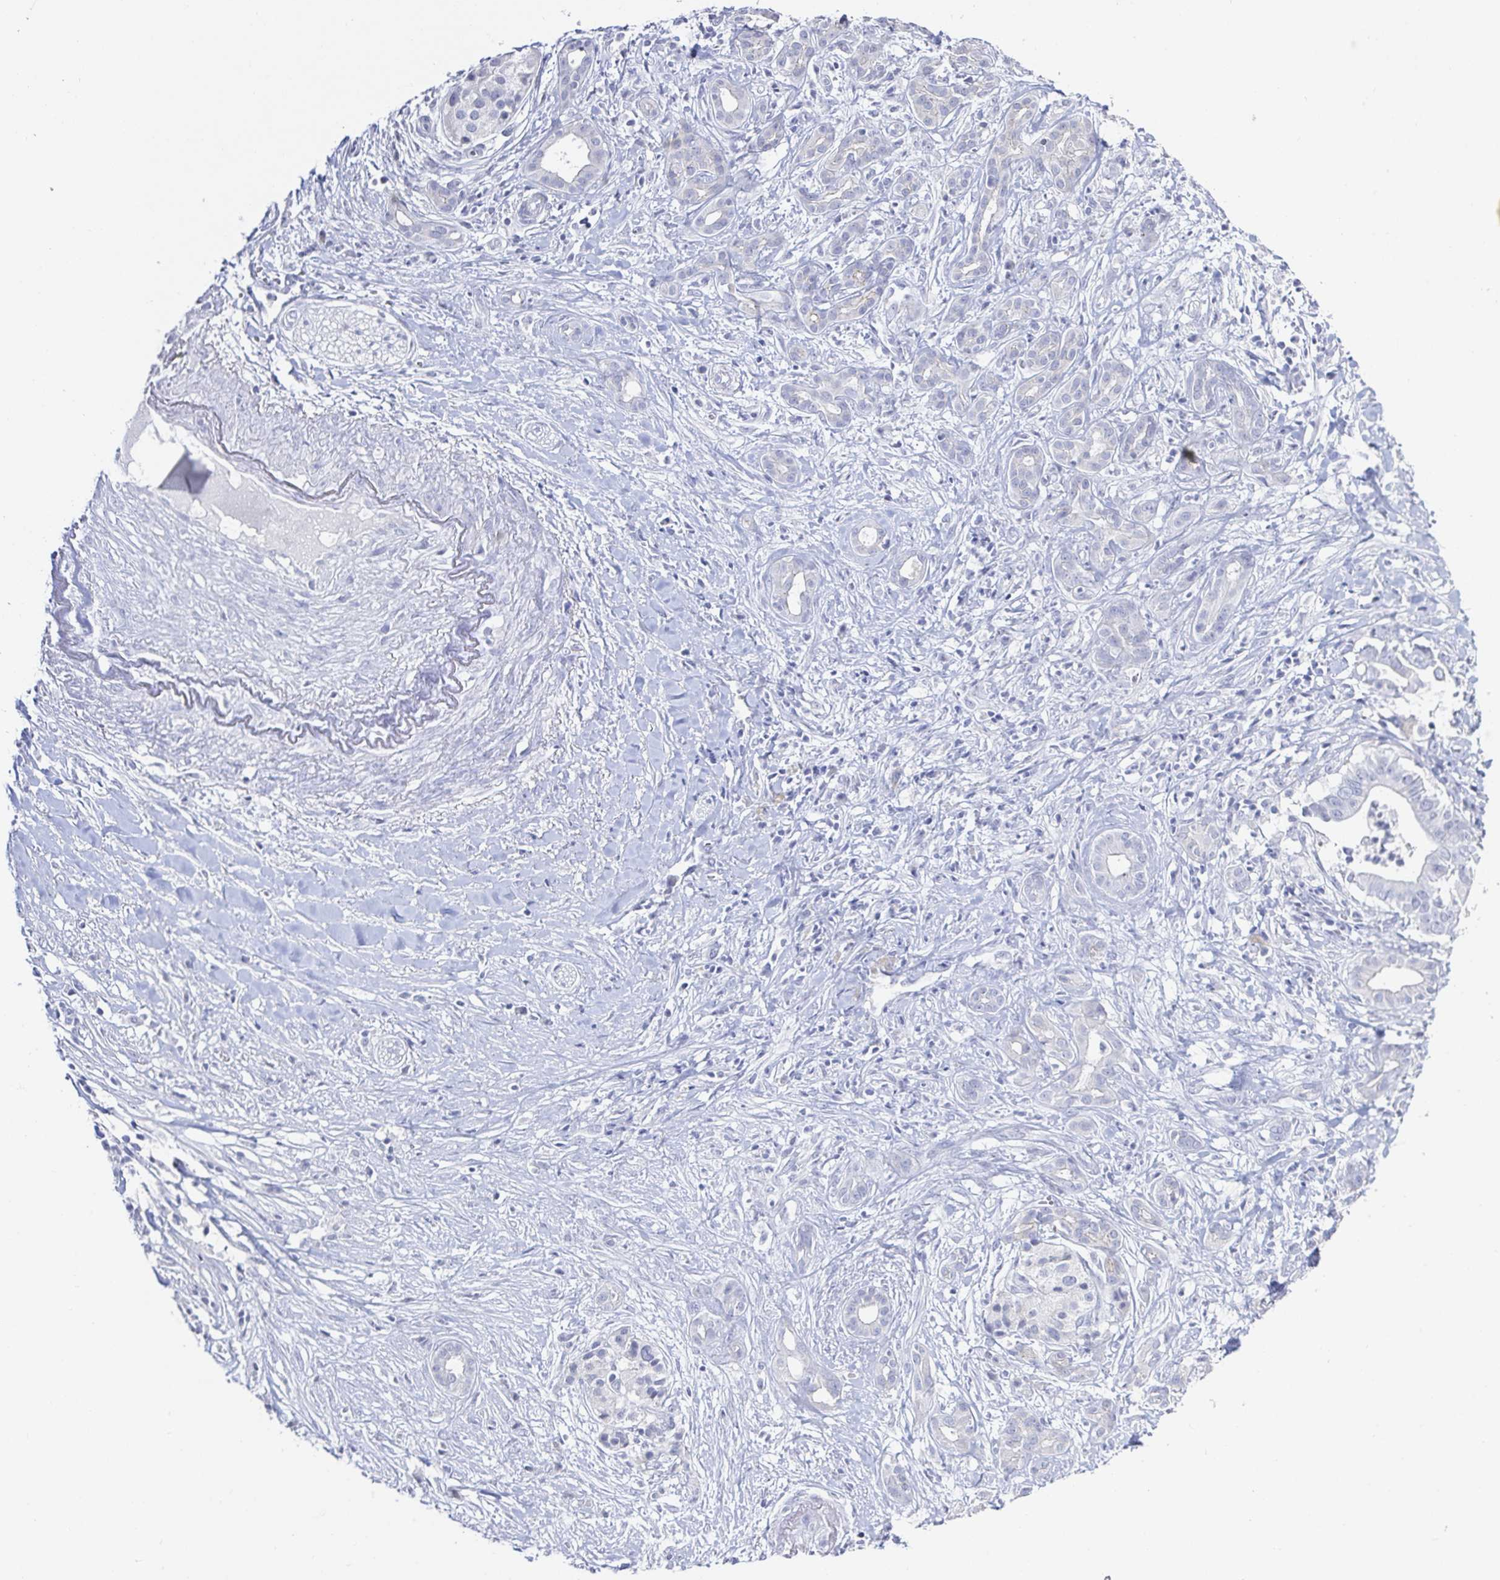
{"staining": {"intensity": "negative", "quantity": "none", "location": "none"}, "tissue": "pancreatic cancer", "cell_type": "Tumor cells", "image_type": "cancer", "snomed": [{"axis": "morphology", "description": "Adenocarcinoma, NOS"}, {"axis": "topography", "description": "Pancreas"}], "caption": "Protein analysis of adenocarcinoma (pancreatic) reveals no significant staining in tumor cells.", "gene": "OR10K1", "patient": {"sex": "male", "age": 61}}